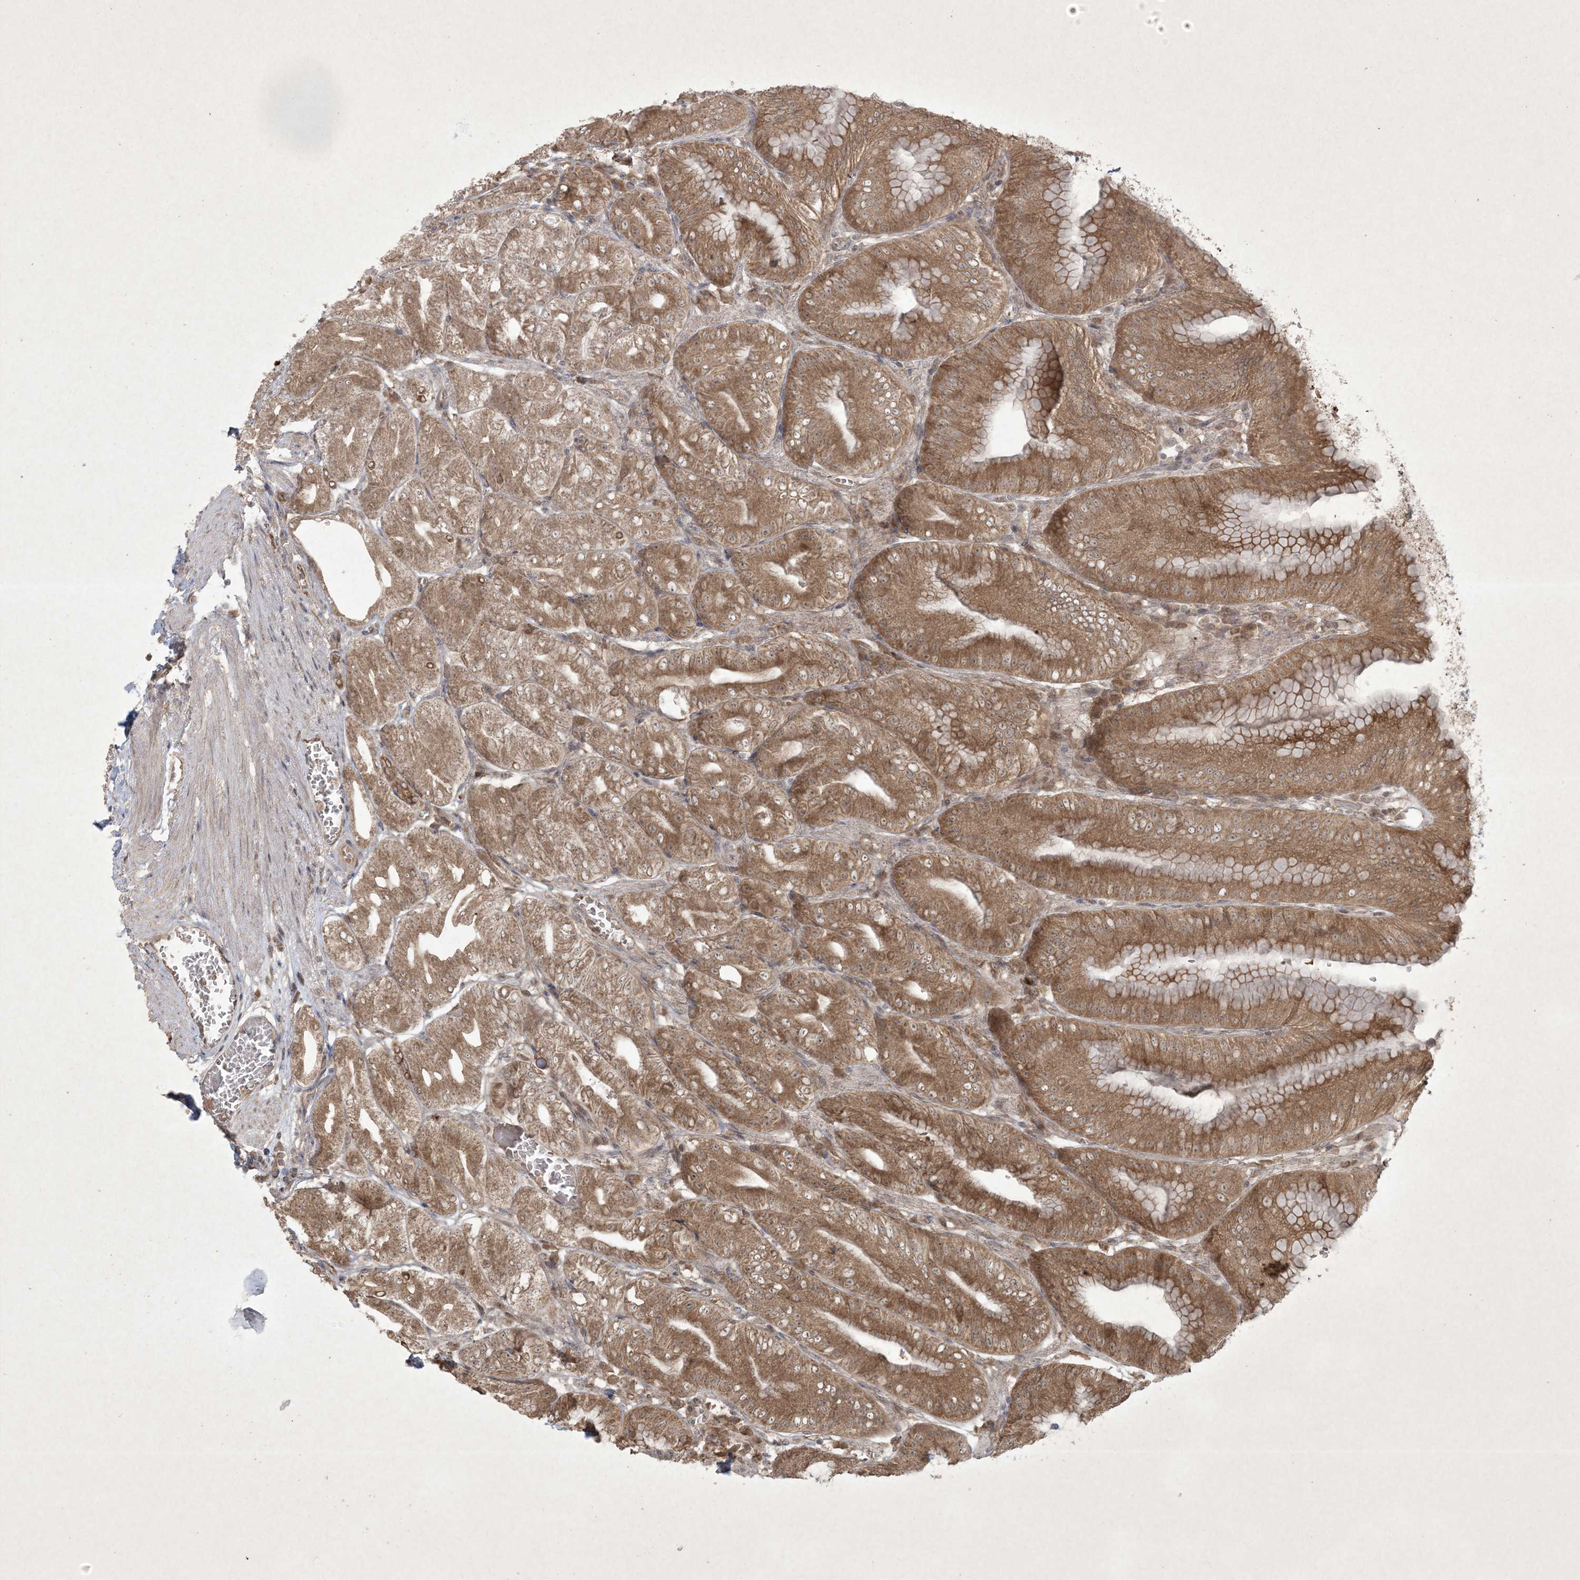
{"staining": {"intensity": "moderate", "quantity": ">75%", "location": "cytoplasmic/membranous,nuclear"}, "tissue": "stomach", "cell_type": "Glandular cells", "image_type": "normal", "snomed": [{"axis": "morphology", "description": "Normal tissue, NOS"}, {"axis": "topography", "description": "Stomach, lower"}], "caption": "DAB immunohistochemical staining of unremarkable human stomach shows moderate cytoplasmic/membranous,nuclear protein staining in about >75% of glandular cells.", "gene": "NRBP2", "patient": {"sex": "male", "age": 71}}